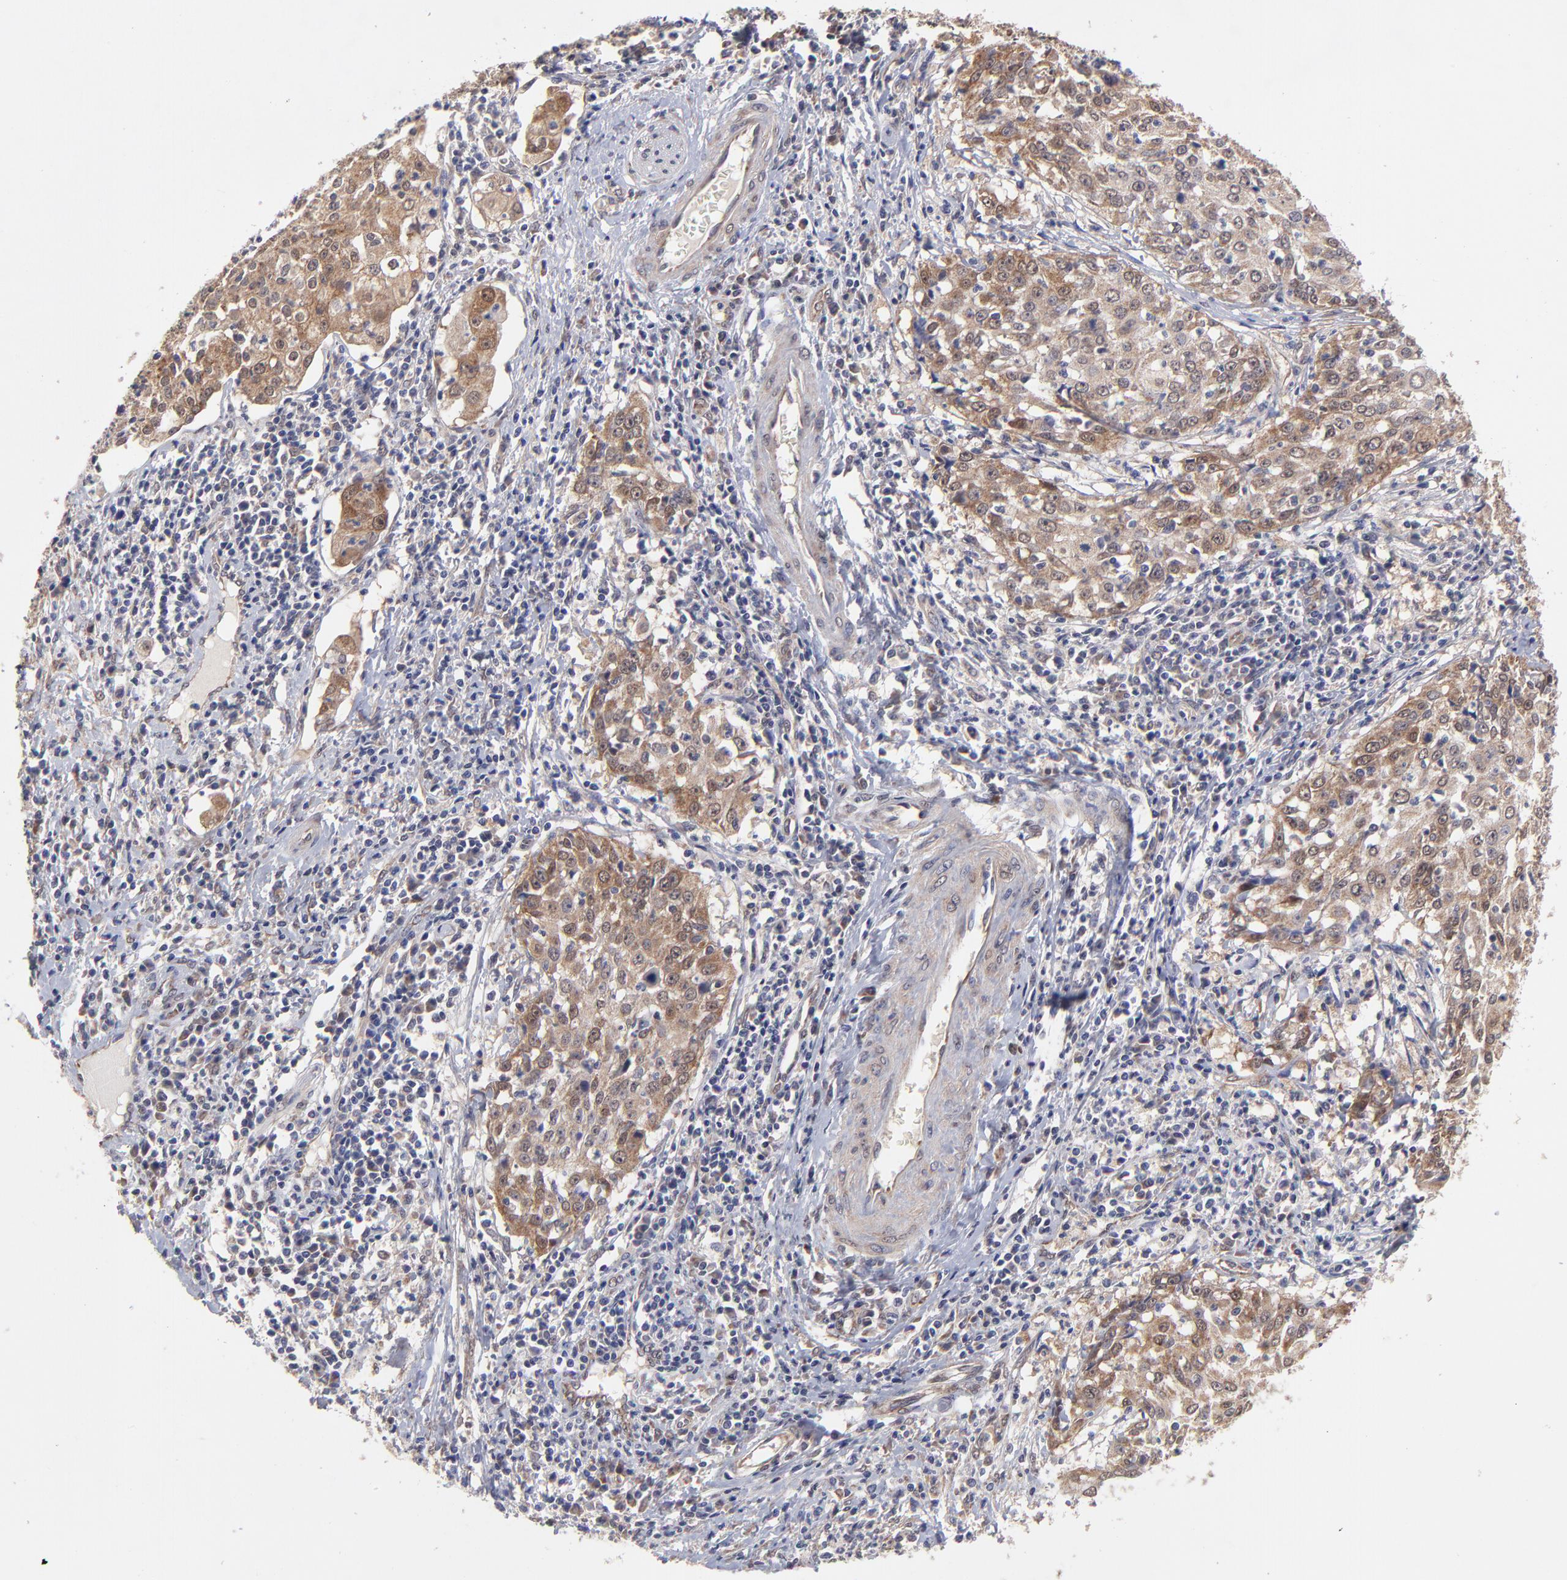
{"staining": {"intensity": "moderate", "quantity": ">75%", "location": "cytoplasmic/membranous"}, "tissue": "cervical cancer", "cell_type": "Tumor cells", "image_type": "cancer", "snomed": [{"axis": "morphology", "description": "Squamous cell carcinoma, NOS"}, {"axis": "topography", "description": "Cervix"}], "caption": "This photomicrograph exhibits immunohistochemistry staining of cervical squamous cell carcinoma, with medium moderate cytoplasmic/membranous positivity in approximately >75% of tumor cells.", "gene": "UBE2H", "patient": {"sex": "female", "age": 39}}